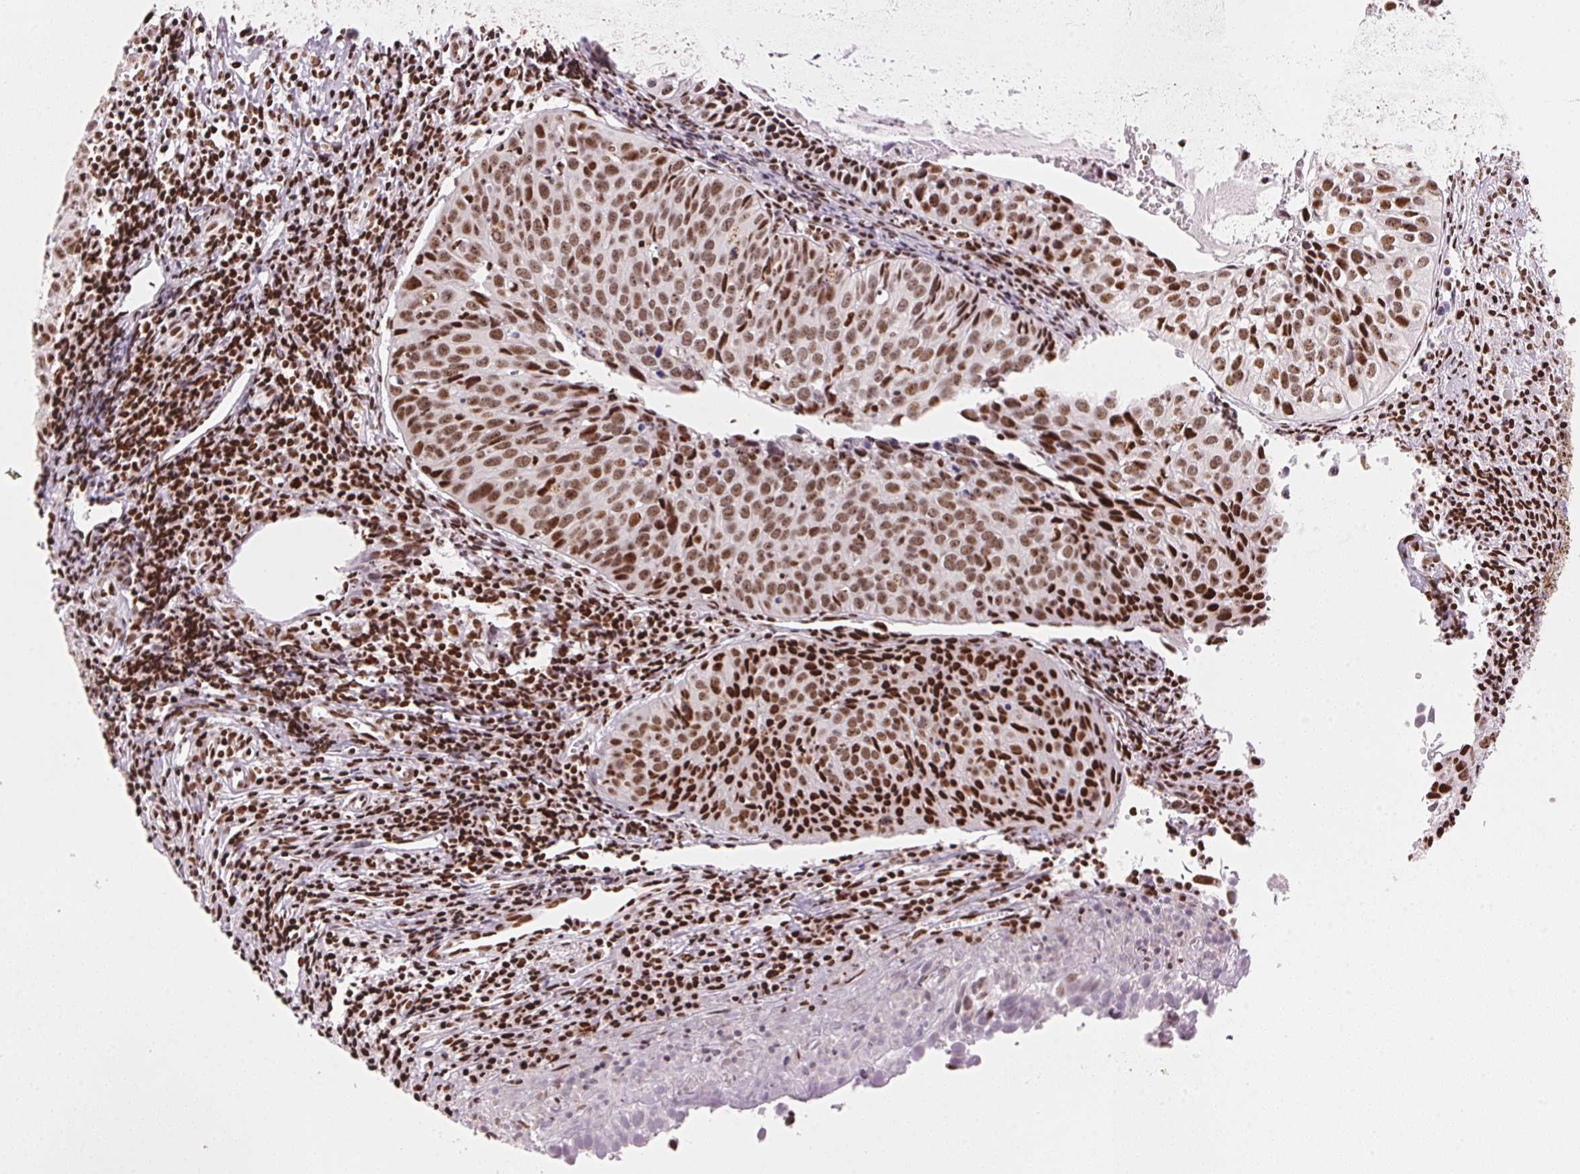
{"staining": {"intensity": "strong", "quantity": ">75%", "location": "nuclear"}, "tissue": "cervical cancer", "cell_type": "Tumor cells", "image_type": "cancer", "snomed": [{"axis": "morphology", "description": "Squamous cell carcinoma, NOS"}, {"axis": "topography", "description": "Cervix"}], "caption": "IHC (DAB) staining of human squamous cell carcinoma (cervical) demonstrates strong nuclear protein staining in about >75% of tumor cells. The protein is stained brown, and the nuclei are stained in blue (DAB (3,3'-diaminobenzidine) IHC with brightfield microscopy, high magnification).", "gene": "NXF1", "patient": {"sex": "female", "age": 31}}